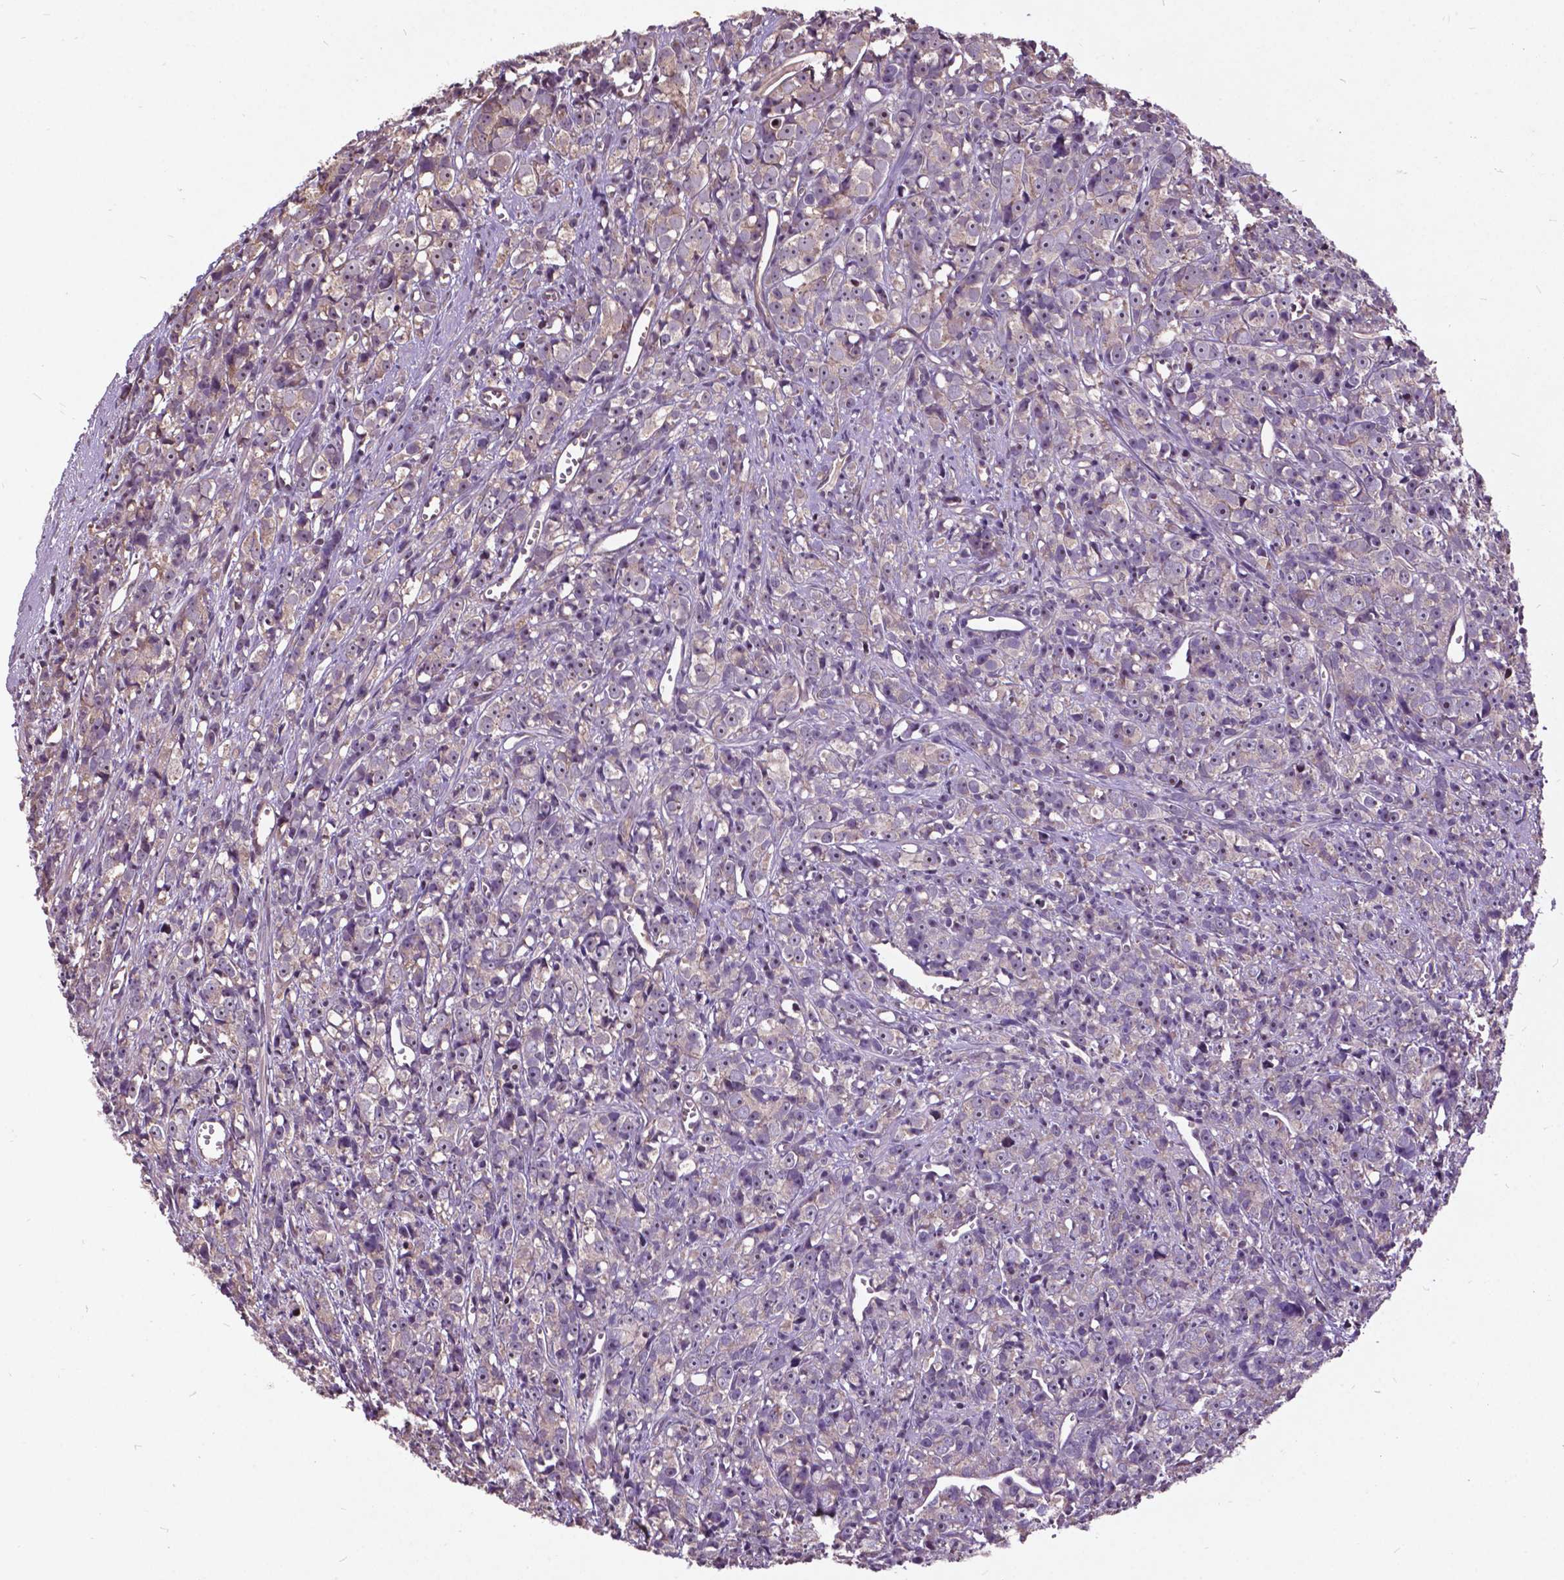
{"staining": {"intensity": "negative", "quantity": "none", "location": "none"}, "tissue": "prostate cancer", "cell_type": "Tumor cells", "image_type": "cancer", "snomed": [{"axis": "morphology", "description": "Adenocarcinoma, High grade"}, {"axis": "topography", "description": "Prostate"}], "caption": "Immunohistochemical staining of prostate cancer reveals no significant expression in tumor cells.", "gene": "AP1S3", "patient": {"sex": "male", "age": 77}}